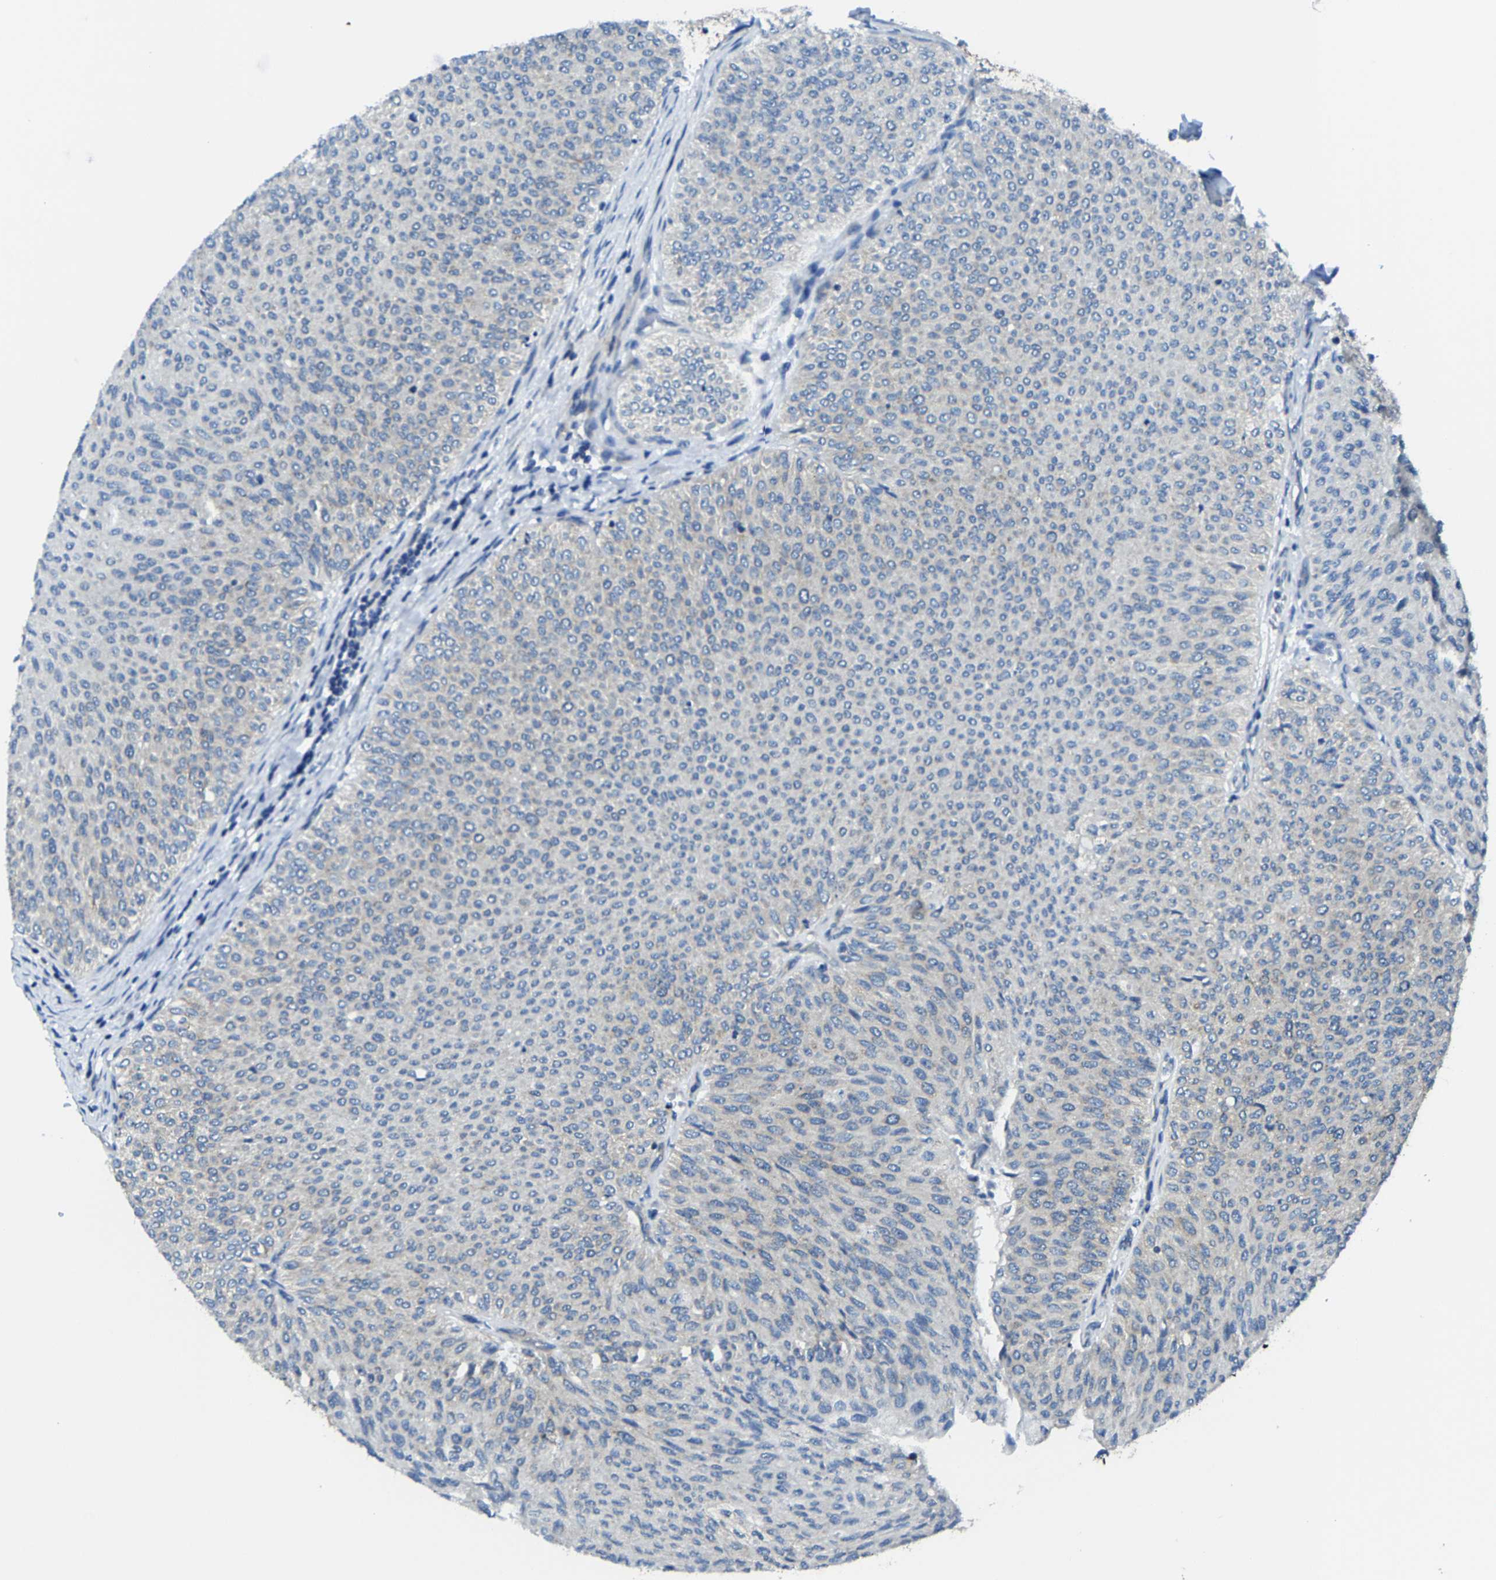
{"staining": {"intensity": "negative", "quantity": "none", "location": "none"}, "tissue": "urothelial cancer", "cell_type": "Tumor cells", "image_type": "cancer", "snomed": [{"axis": "morphology", "description": "Urothelial carcinoma, Low grade"}, {"axis": "topography", "description": "Urinary bladder"}], "caption": "Immunohistochemical staining of human low-grade urothelial carcinoma reveals no significant positivity in tumor cells. (Brightfield microscopy of DAB immunohistochemistry (IHC) at high magnification).", "gene": "G3BP2", "patient": {"sex": "male", "age": 78}}